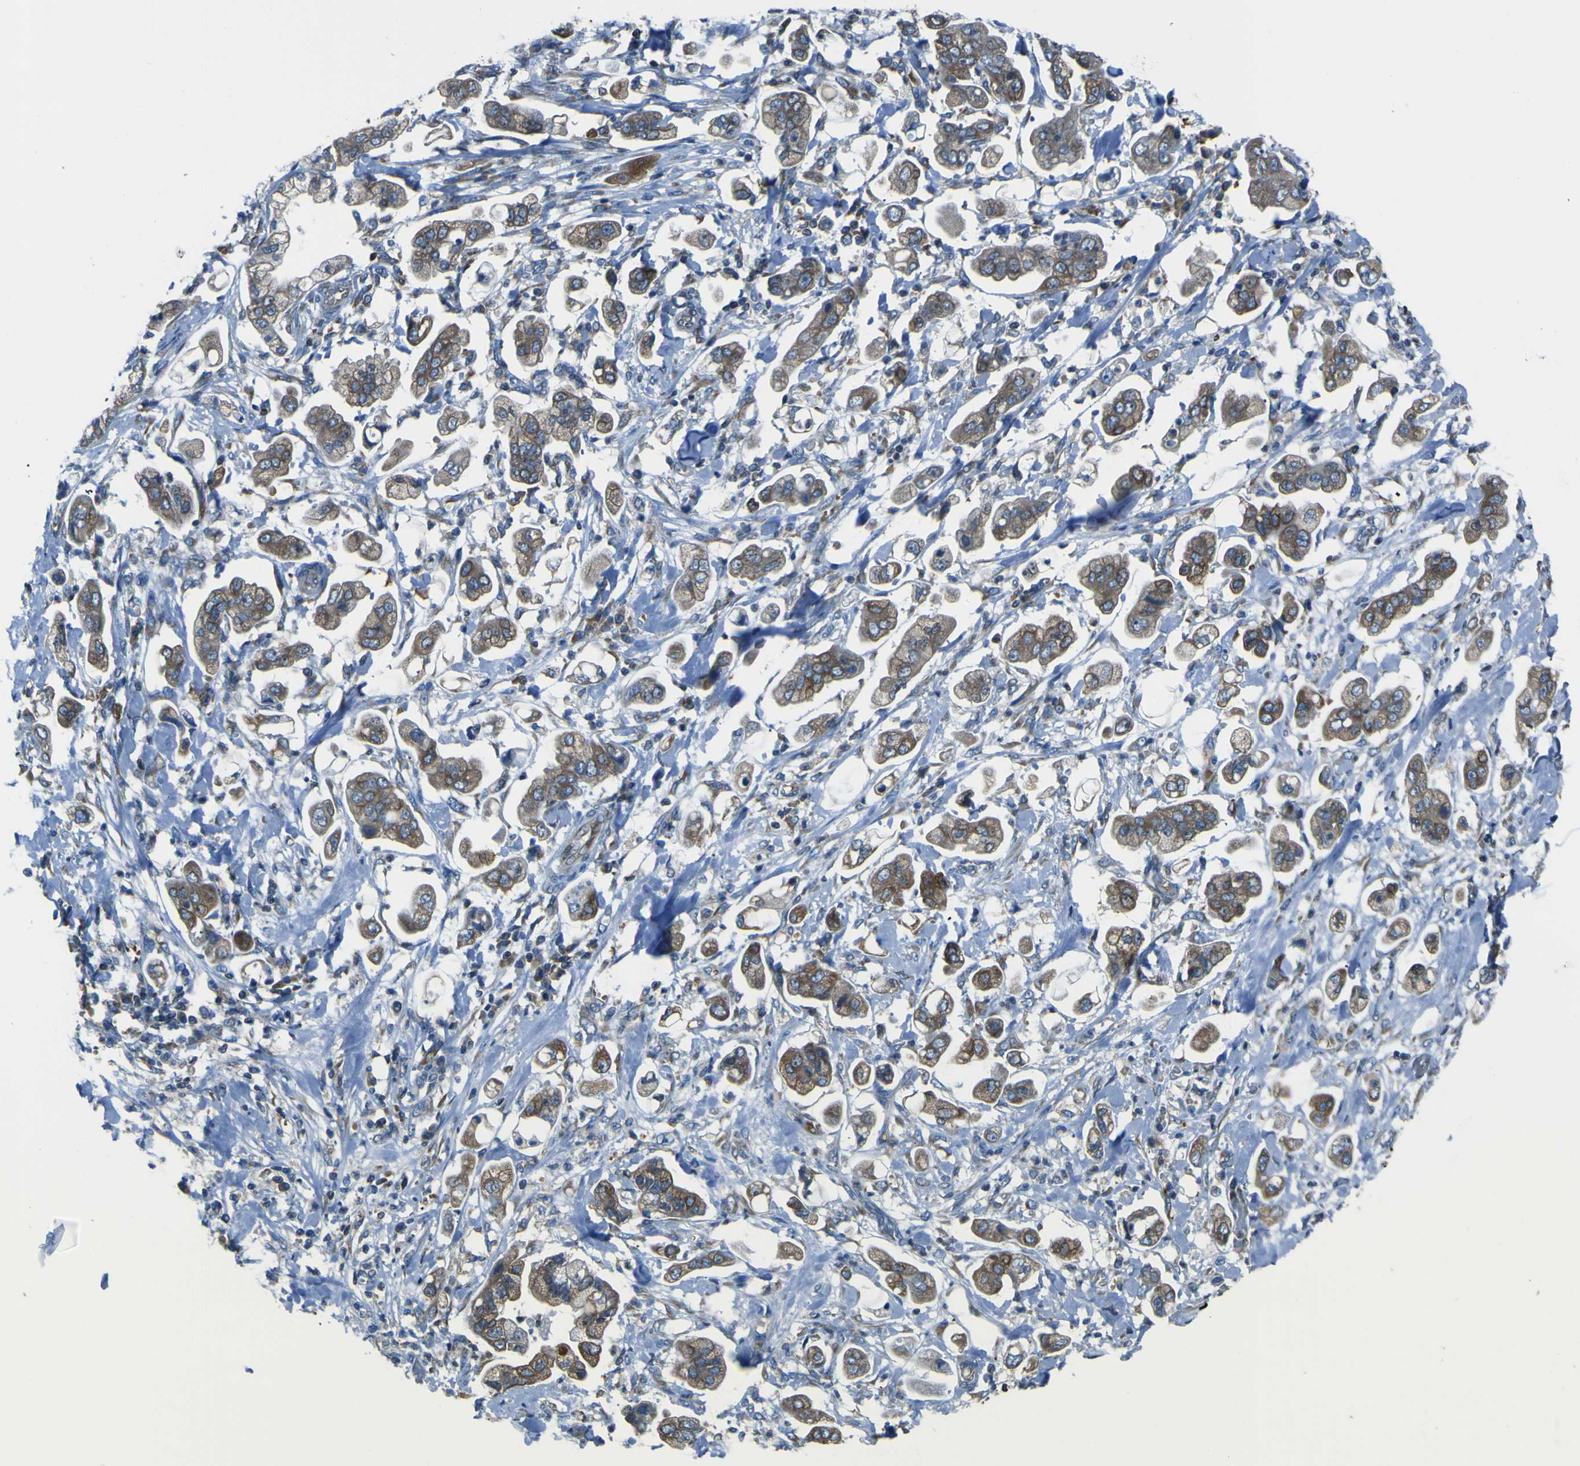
{"staining": {"intensity": "moderate", "quantity": ">75%", "location": "cytoplasmic/membranous"}, "tissue": "stomach cancer", "cell_type": "Tumor cells", "image_type": "cancer", "snomed": [{"axis": "morphology", "description": "Adenocarcinoma, NOS"}, {"axis": "topography", "description": "Stomach"}], "caption": "Tumor cells demonstrate moderate cytoplasmic/membranous expression in about >75% of cells in stomach adenocarcinoma.", "gene": "STIM1", "patient": {"sex": "male", "age": 62}}